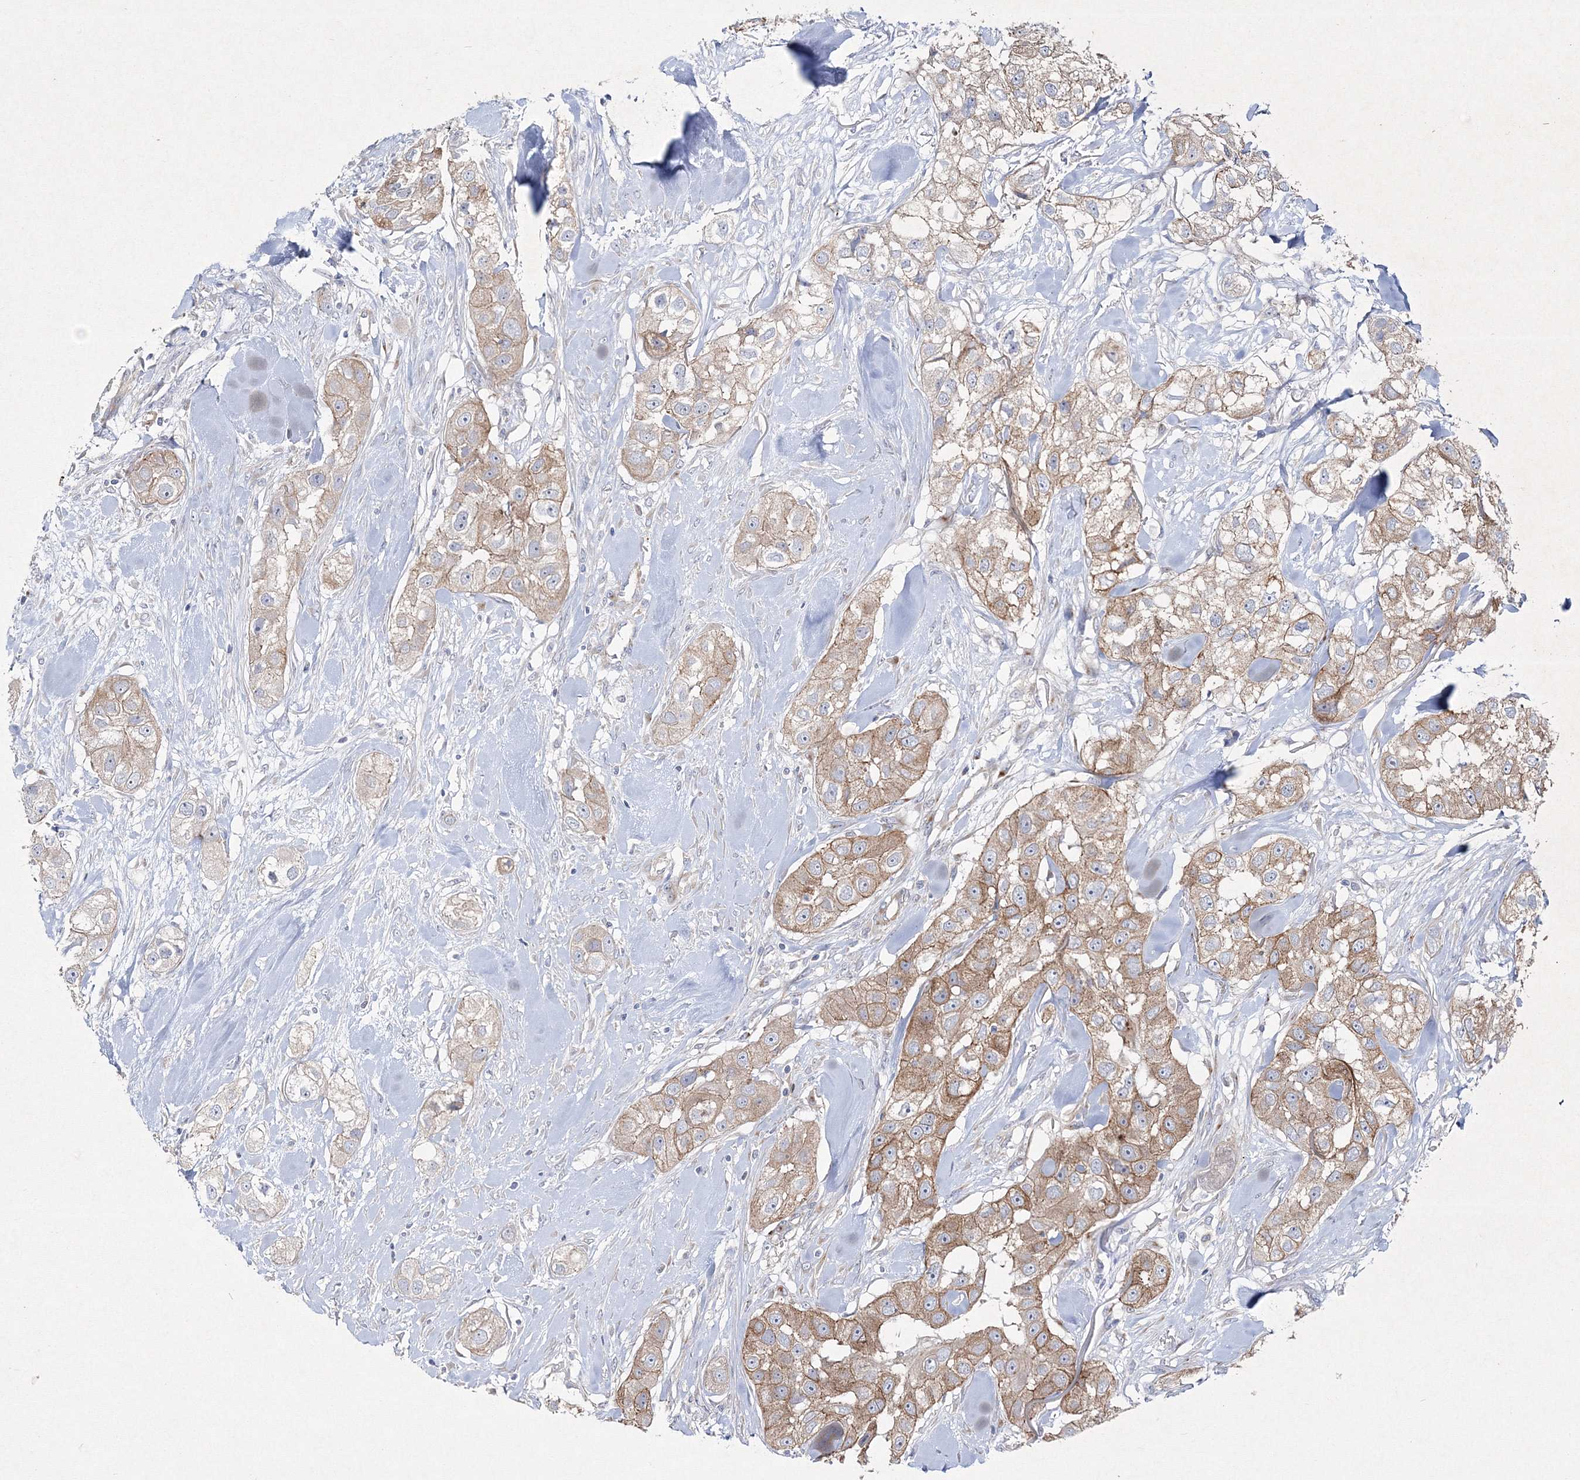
{"staining": {"intensity": "moderate", "quantity": ">75%", "location": "cytoplasmic/membranous"}, "tissue": "head and neck cancer", "cell_type": "Tumor cells", "image_type": "cancer", "snomed": [{"axis": "morphology", "description": "Normal tissue, NOS"}, {"axis": "morphology", "description": "Squamous cell carcinoma, NOS"}, {"axis": "topography", "description": "Skeletal muscle"}, {"axis": "topography", "description": "Head-Neck"}], "caption": "This is an image of immunohistochemistry staining of head and neck squamous cell carcinoma, which shows moderate staining in the cytoplasmic/membranous of tumor cells.", "gene": "NAA40", "patient": {"sex": "male", "age": 51}}